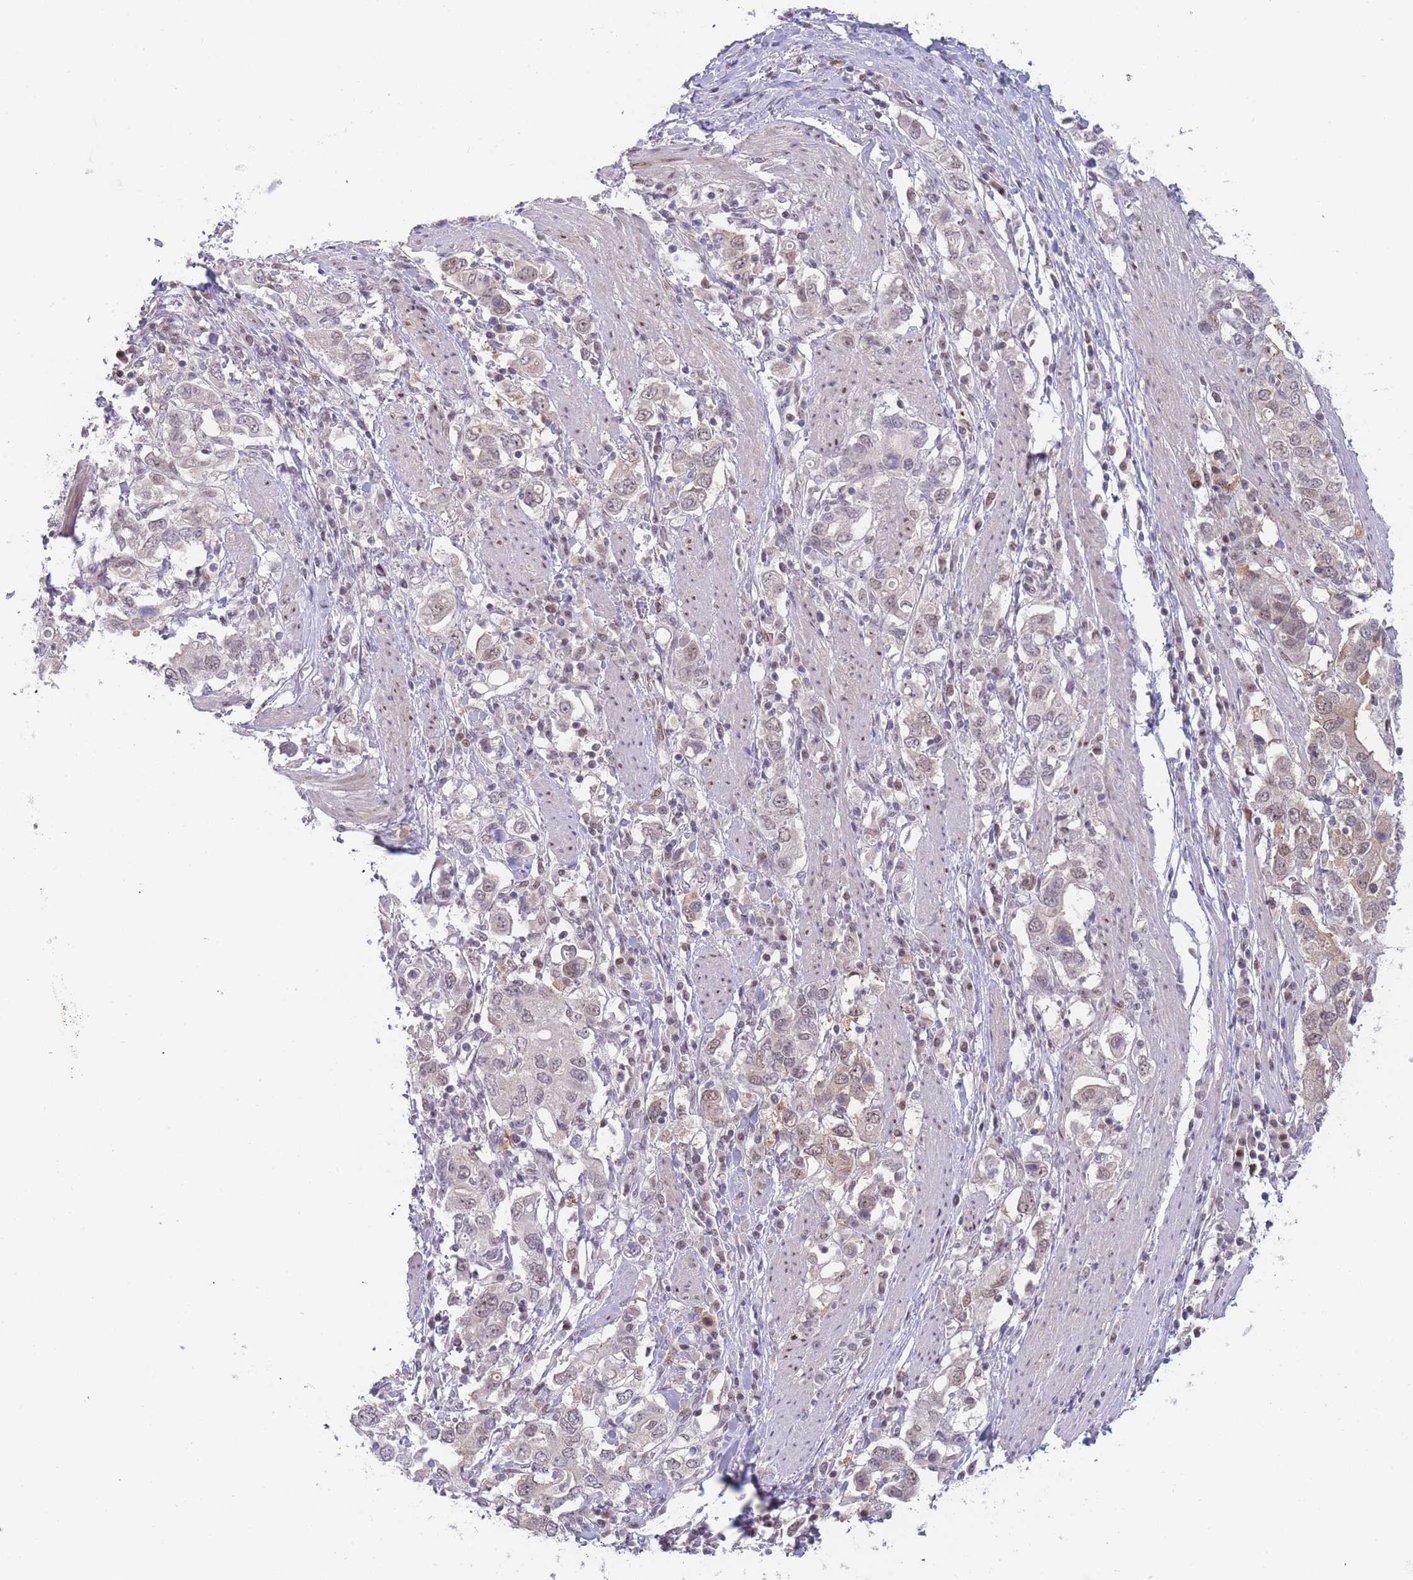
{"staining": {"intensity": "weak", "quantity": "25%-75%", "location": "nuclear"}, "tissue": "stomach cancer", "cell_type": "Tumor cells", "image_type": "cancer", "snomed": [{"axis": "morphology", "description": "Adenocarcinoma, NOS"}, {"axis": "topography", "description": "Stomach, upper"}, {"axis": "topography", "description": "Stomach"}], "caption": "Human stomach adenocarcinoma stained for a protein (brown) exhibits weak nuclear positive positivity in approximately 25%-75% of tumor cells.", "gene": "DEAF1", "patient": {"sex": "male", "age": 62}}